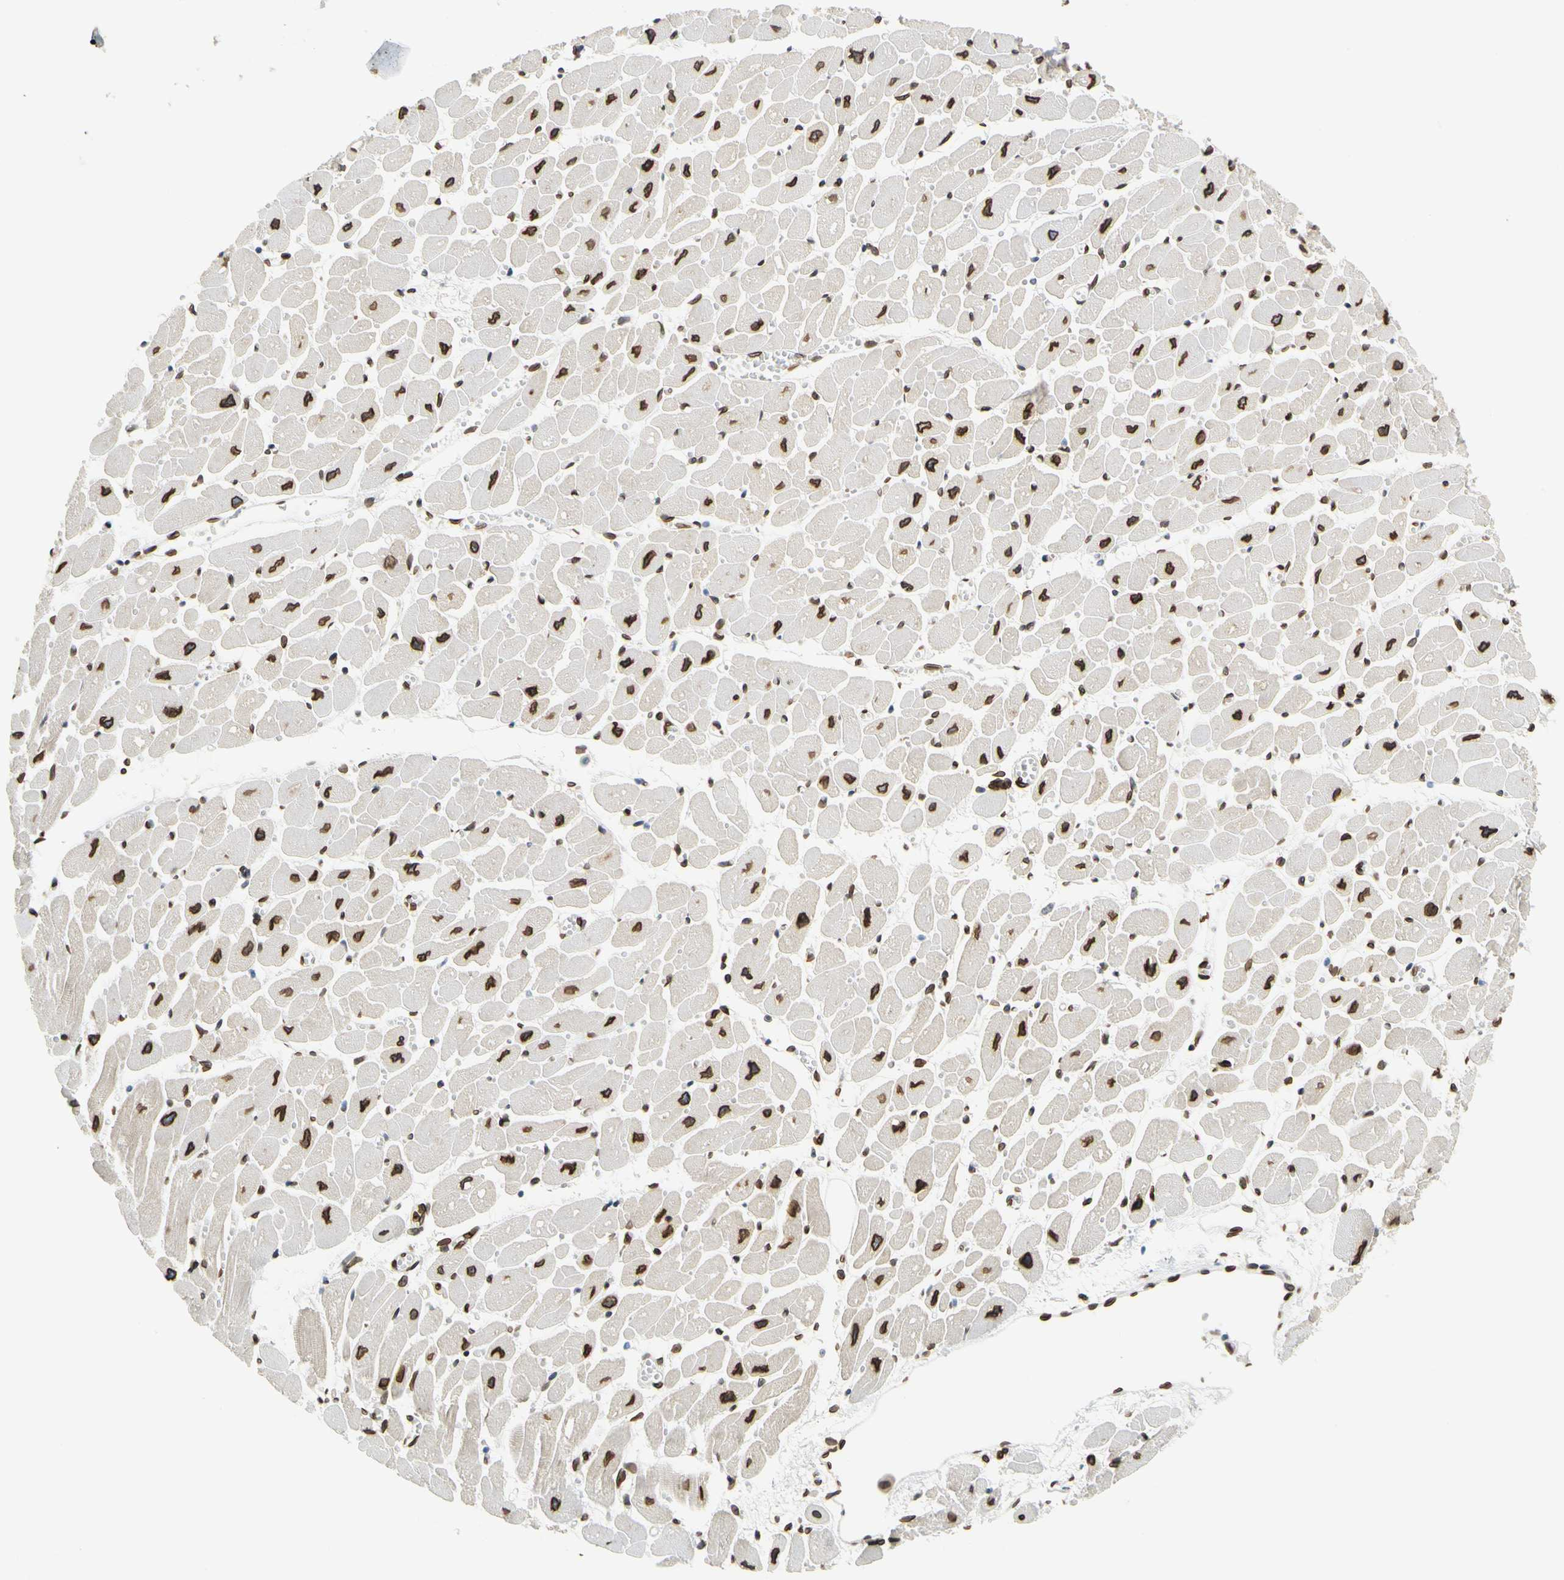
{"staining": {"intensity": "strong", "quantity": ">75%", "location": "cytoplasmic/membranous,nuclear"}, "tissue": "heart muscle", "cell_type": "Cardiomyocytes", "image_type": "normal", "snomed": [{"axis": "morphology", "description": "Normal tissue, NOS"}, {"axis": "topography", "description": "Heart"}], "caption": "A micrograph of heart muscle stained for a protein exhibits strong cytoplasmic/membranous,nuclear brown staining in cardiomyocytes. (brown staining indicates protein expression, while blue staining denotes nuclei).", "gene": "SUN1", "patient": {"sex": "female", "age": 54}}